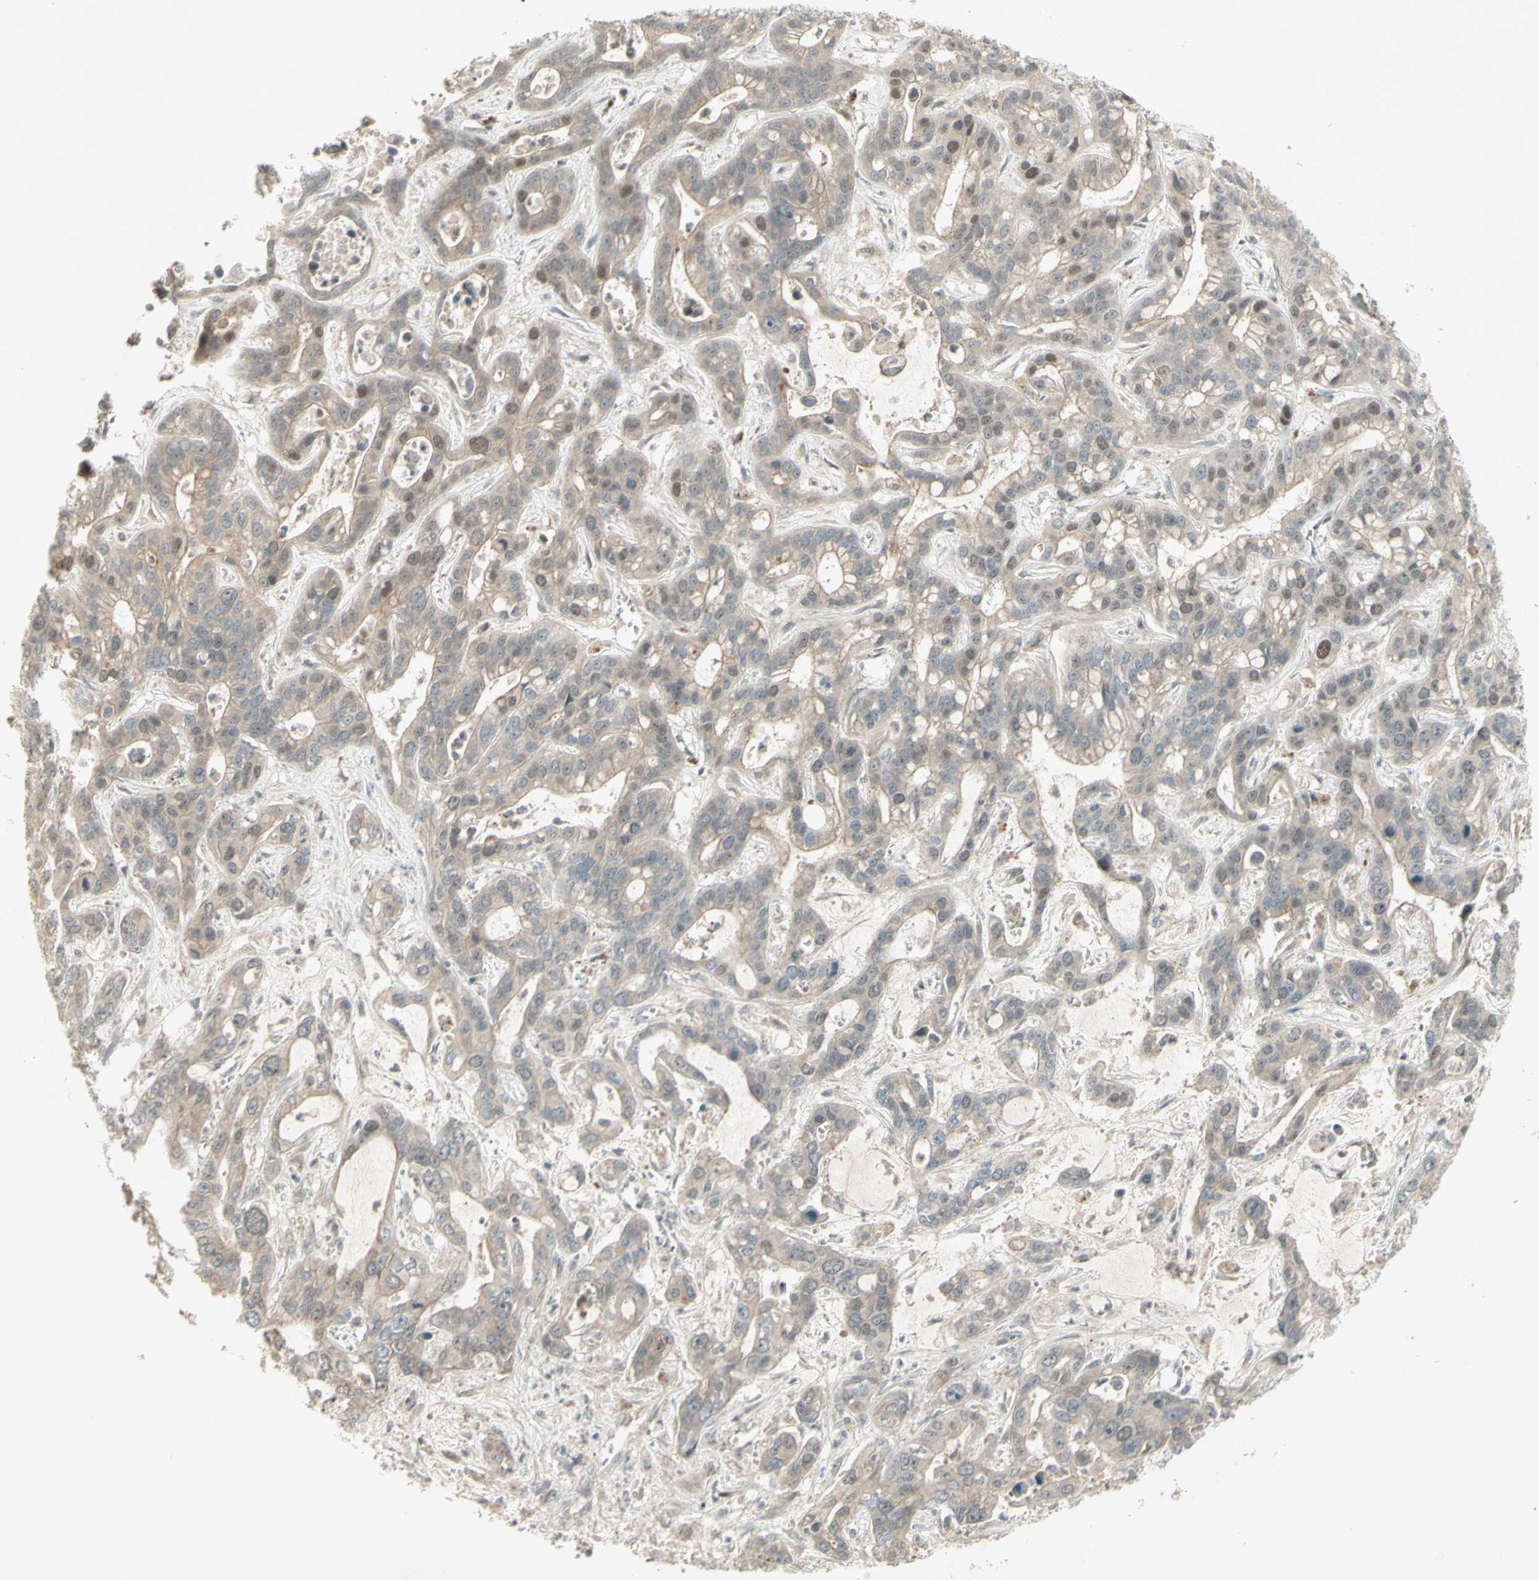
{"staining": {"intensity": "negative", "quantity": "none", "location": "none"}, "tissue": "liver cancer", "cell_type": "Tumor cells", "image_type": "cancer", "snomed": [{"axis": "morphology", "description": "Cholangiocarcinoma"}, {"axis": "topography", "description": "Liver"}], "caption": "A high-resolution photomicrograph shows immunohistochemistry (IHC) staining of cholangiocarcinoma (liver), which reveals no significant positivity in tumor cells.", "gene": "MSH6", "patient": {"sex": "female", "age": 65}}